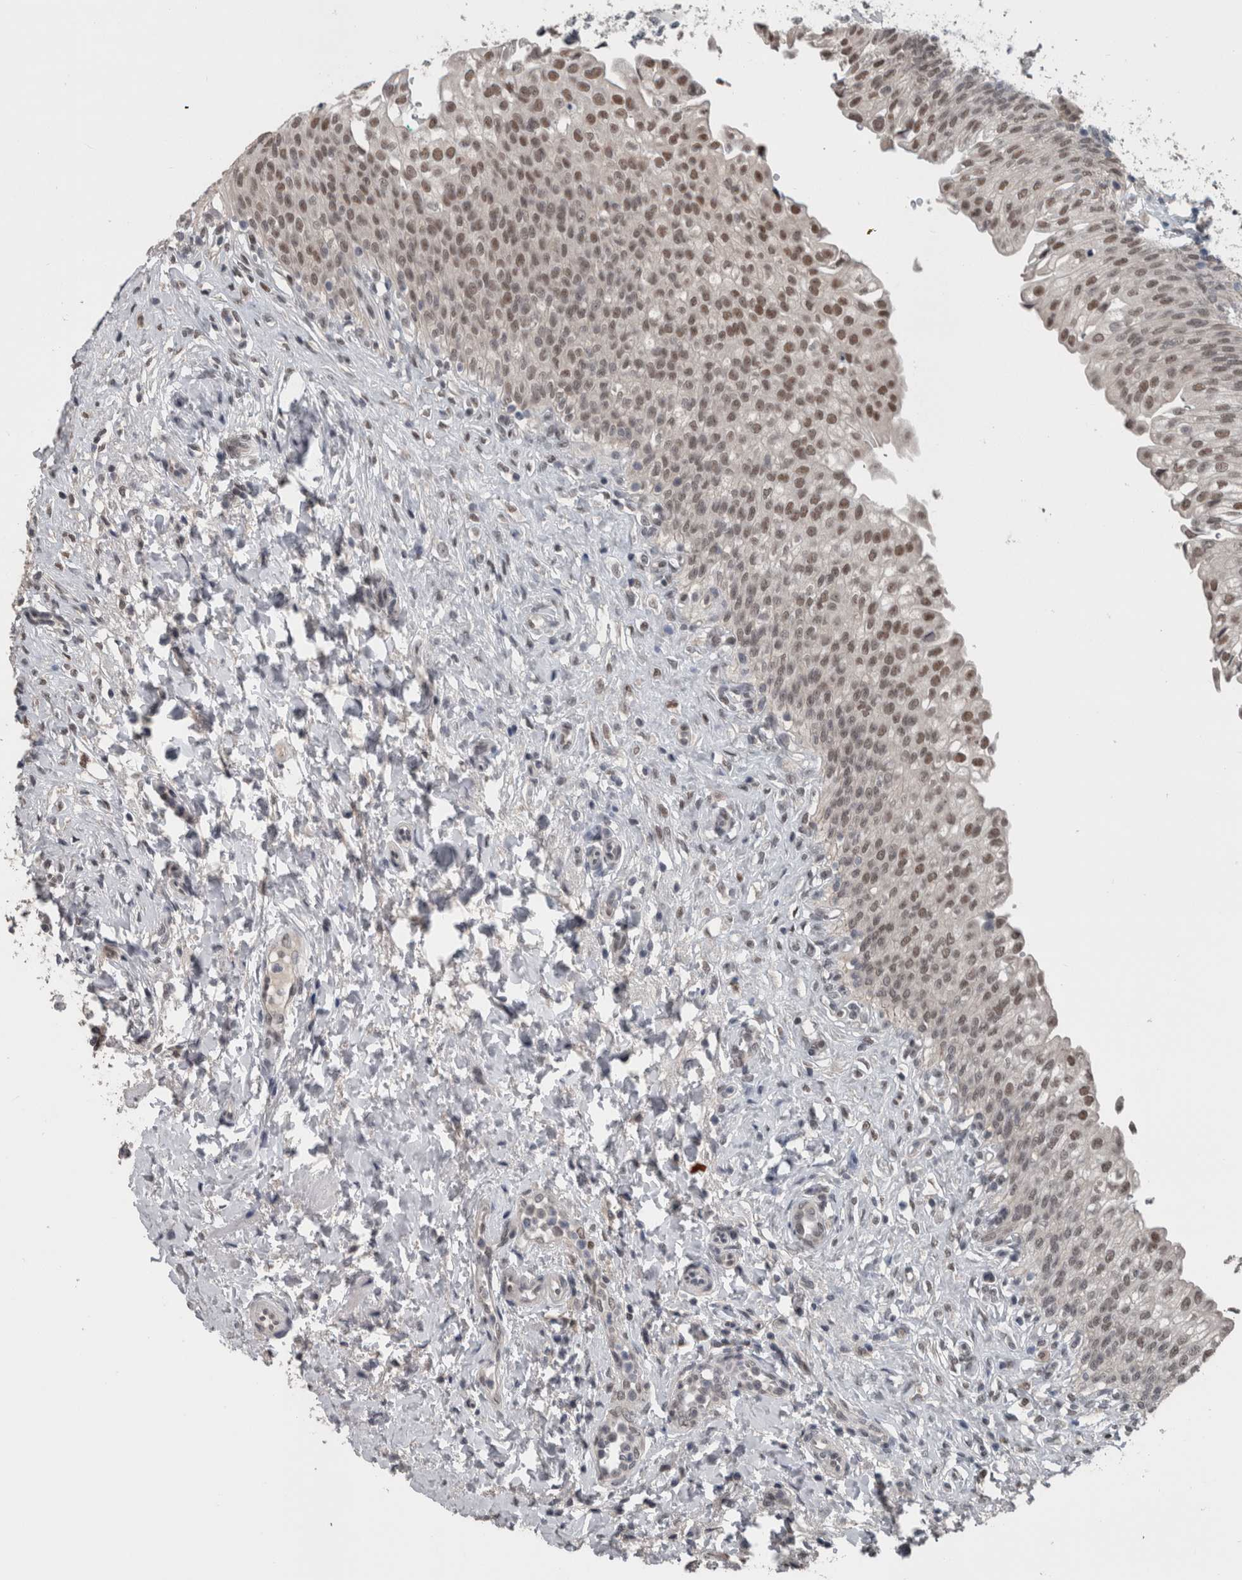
{"staining": {"intensity": "moderate", "quantity": "25%-75%", "location": "nuclear"}, "tissue": "urinary bladder", "cell_type": "Urothelial cells", "image_type": "normal", "snomed": [{"axis": "morphology", "description": "Urothelial carcinoma, High grade"}, {"axis": "topography", "description": "Urinary bladder"}], "caption": "Immunohistochemistry of unremarkable urinary bladder reveals medium levels of moderate nuclear staining in about 25%-75% of urothelial cells.", "gene": "ZBTB21", "patient": {"sex": "male", "age": 46}}